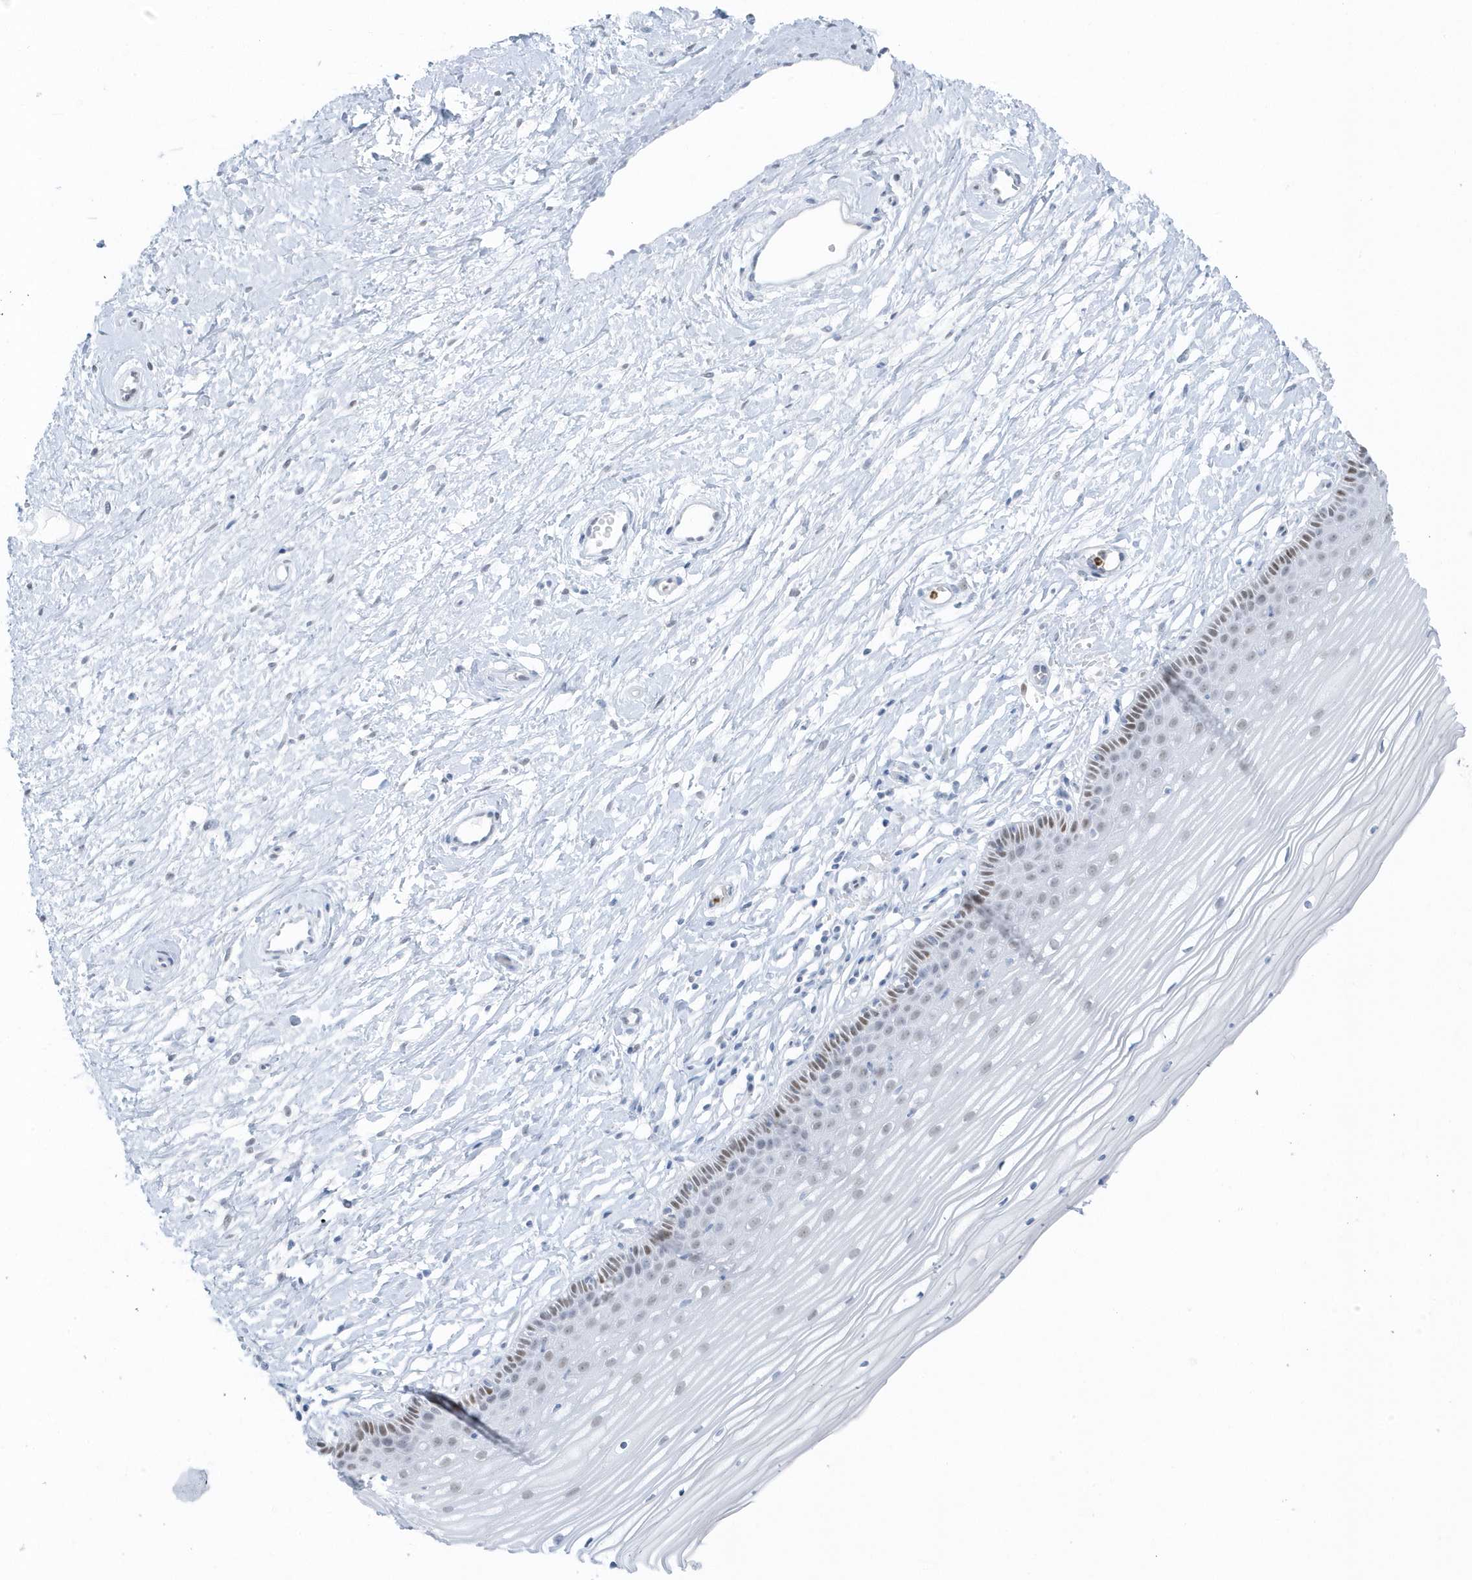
{"staining": {"intensity": "weak", "quantity": "25%-75%", "location": "nuclear"}, "tissue": "vagina", "cell_type": "Squamous epithelial cells", "image_type": "normal", "snomed": [{"axis": "morphology", "description": "Normal tissue, NOS"}, {"axis": "topography", "description": "Vagina"}, {"axis": "topography", "description": "Cervix"}], "caption": "Immunohistochemical staining of normal human vagina reveals weak nuclear protein staining in approximately 25%-75% of squamous epithelial cells.", "gene": "SMIM34", "patient": {"sex": "female", "age": 40}}